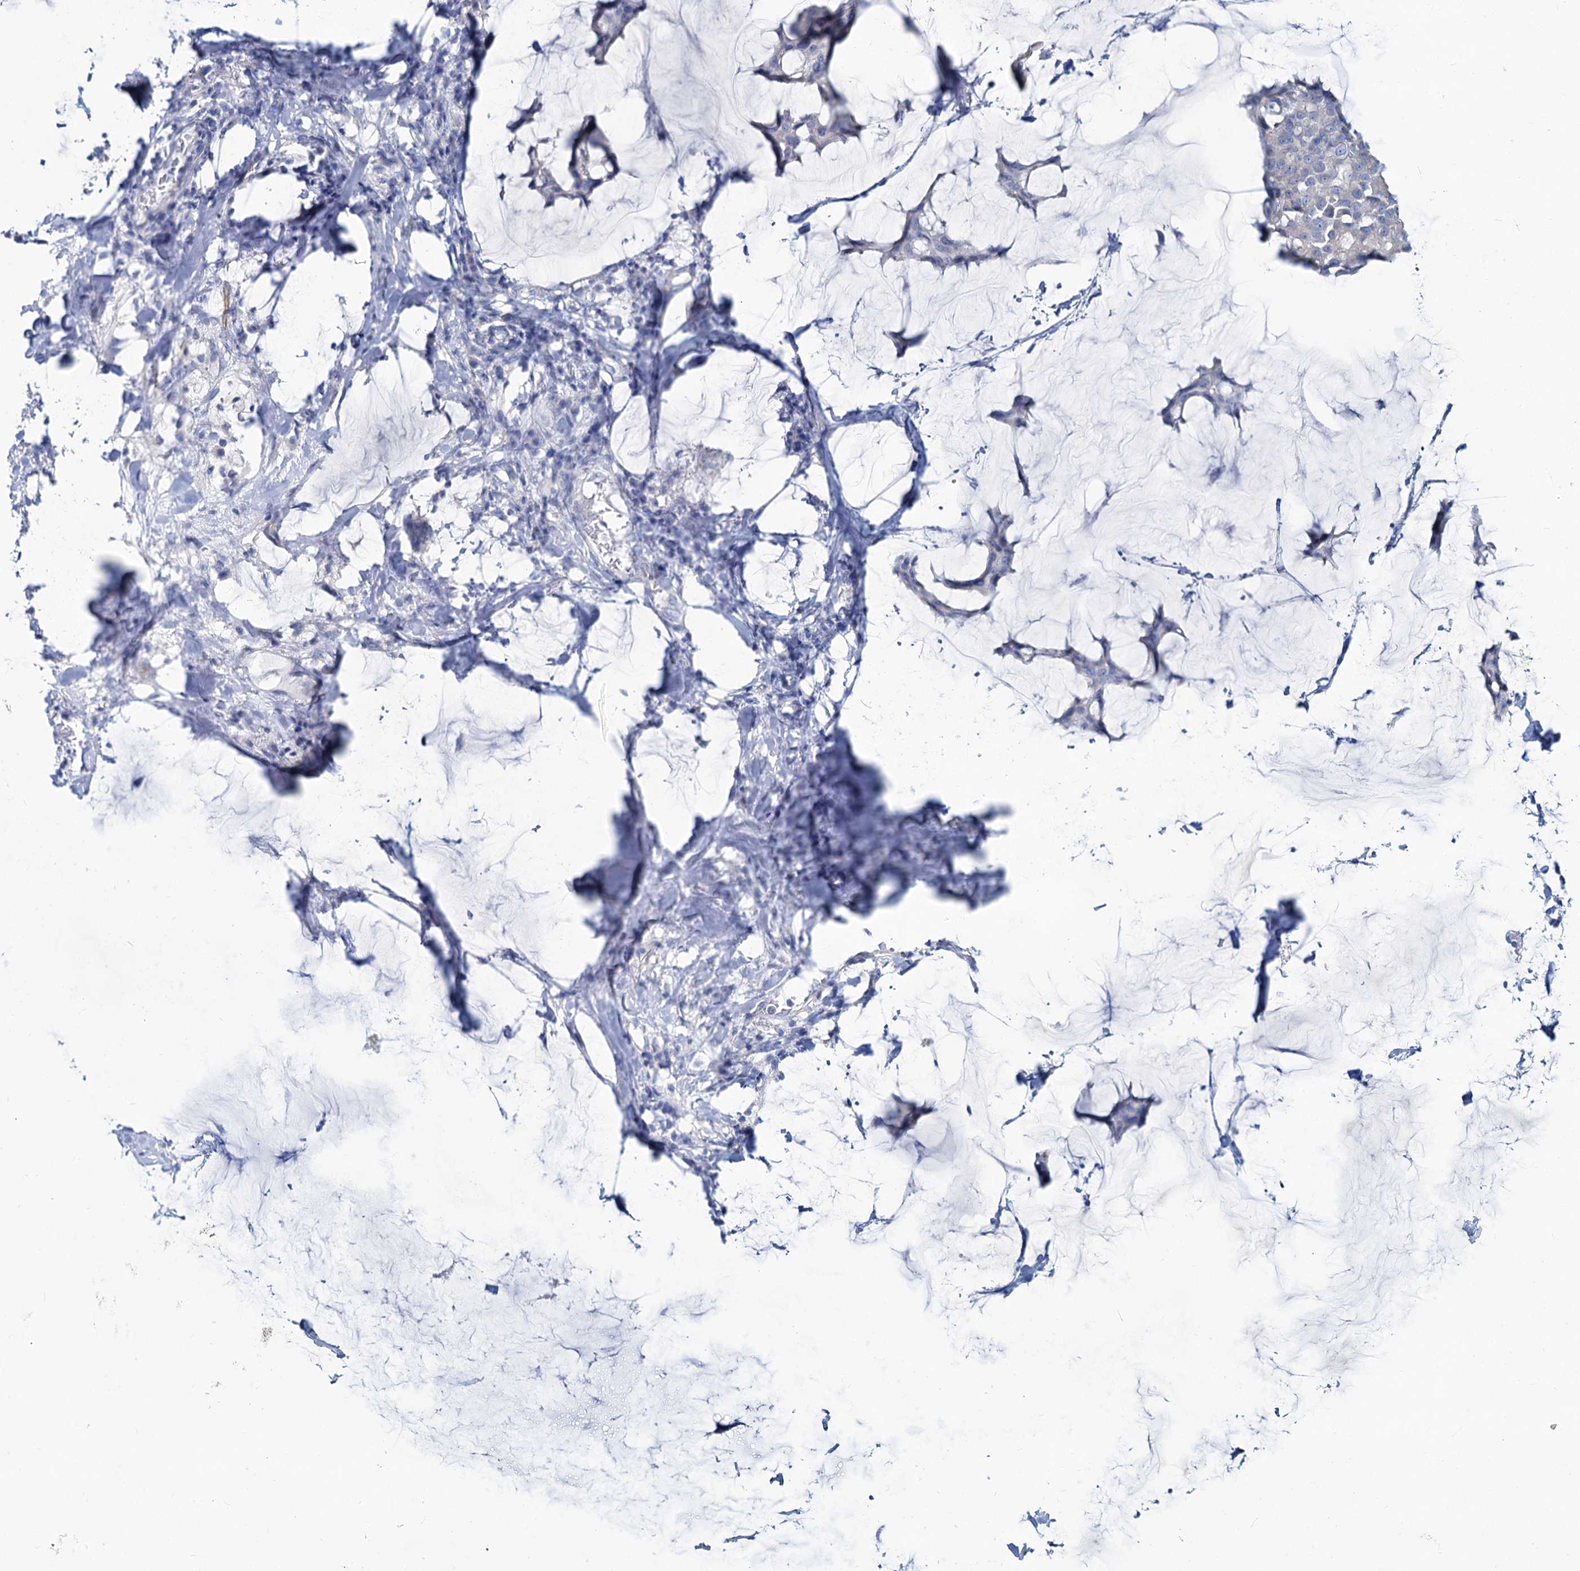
{"staining": {"intensity": "negative", "quantity": "none", "location": "none"}, "tissue": "breast cancer", "cell_type": "Tumor cells", "image_type": "cancer", "snomed": [{"axis": "morphology", "description": "Duct carcinoma"}, {"axis": "topography", "description": "Breast"}], "caption": "Tumor cells show no significant protein staining in intraductal carcinoma (breast). The staining was performed using DAB to visualize the protein expression in brown, while the nuclei were stained in blue with hematoxylin (Magnification: 20x).", "gene": "SLC1A3", "patient": {"sex": "female", "age": 93}}